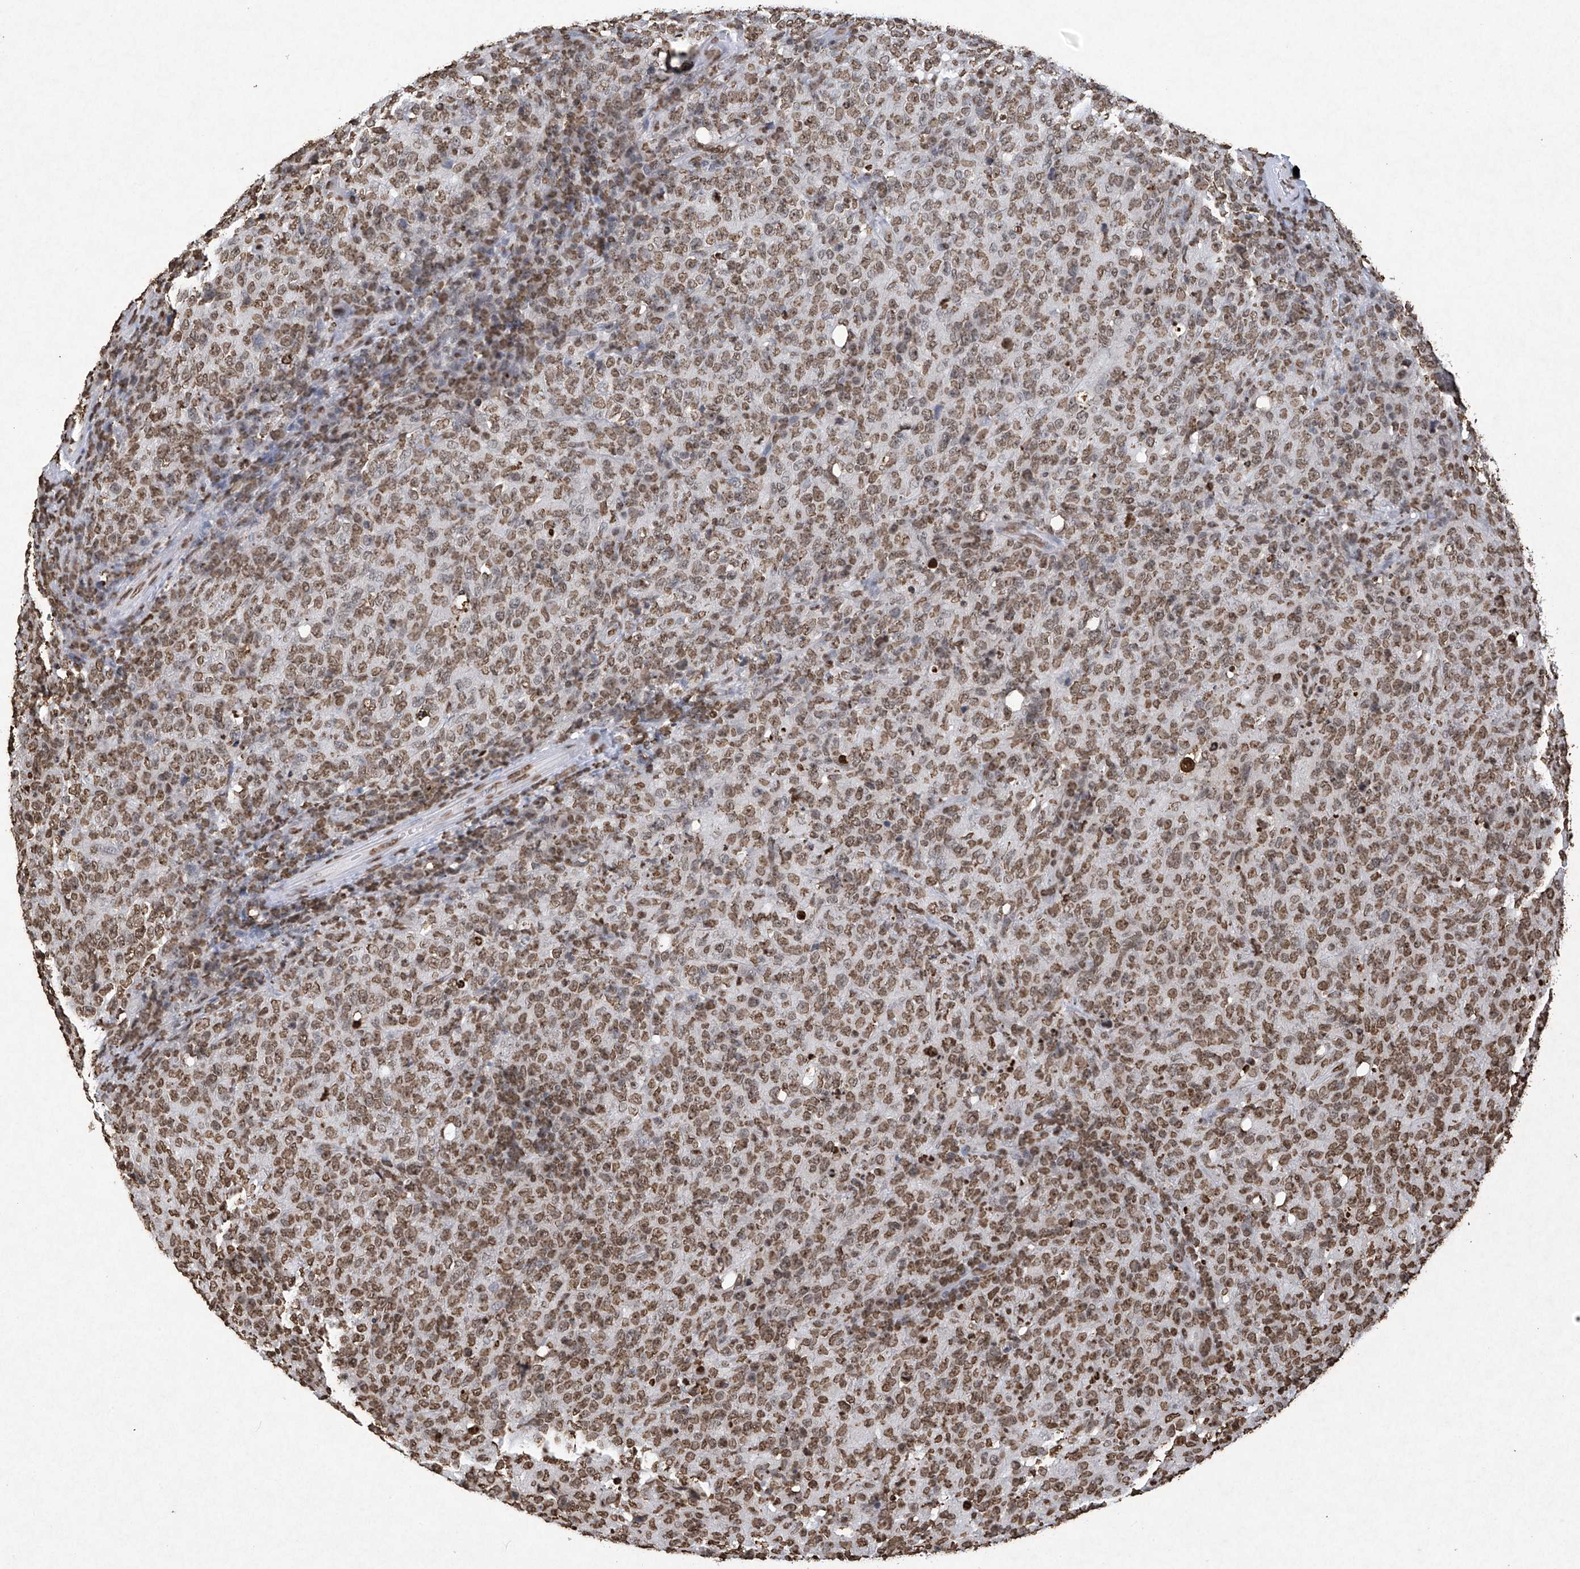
{"staining": {"intensity": "moderate", "quantity": ">75%", "location": "nuclear"}, "tissue": "lymphoma", "cell_type": "Tumor cells", "image_type": "cancer", "snomed": [{"axis": "morphology", "description": "Malignant lymphoma, non-Hodgkin's type, High grade"}, {"axis": "topography", "description": "Tonsil"}], "caption": "Tumor cells display medium levels of moderate nuclear positivity in approximately >75% of cells in high-grade malignant lymphoma, non-Hodgkin's type.", "gene": "H3-3A", "patient": {"sex": "female", "age": 36}}